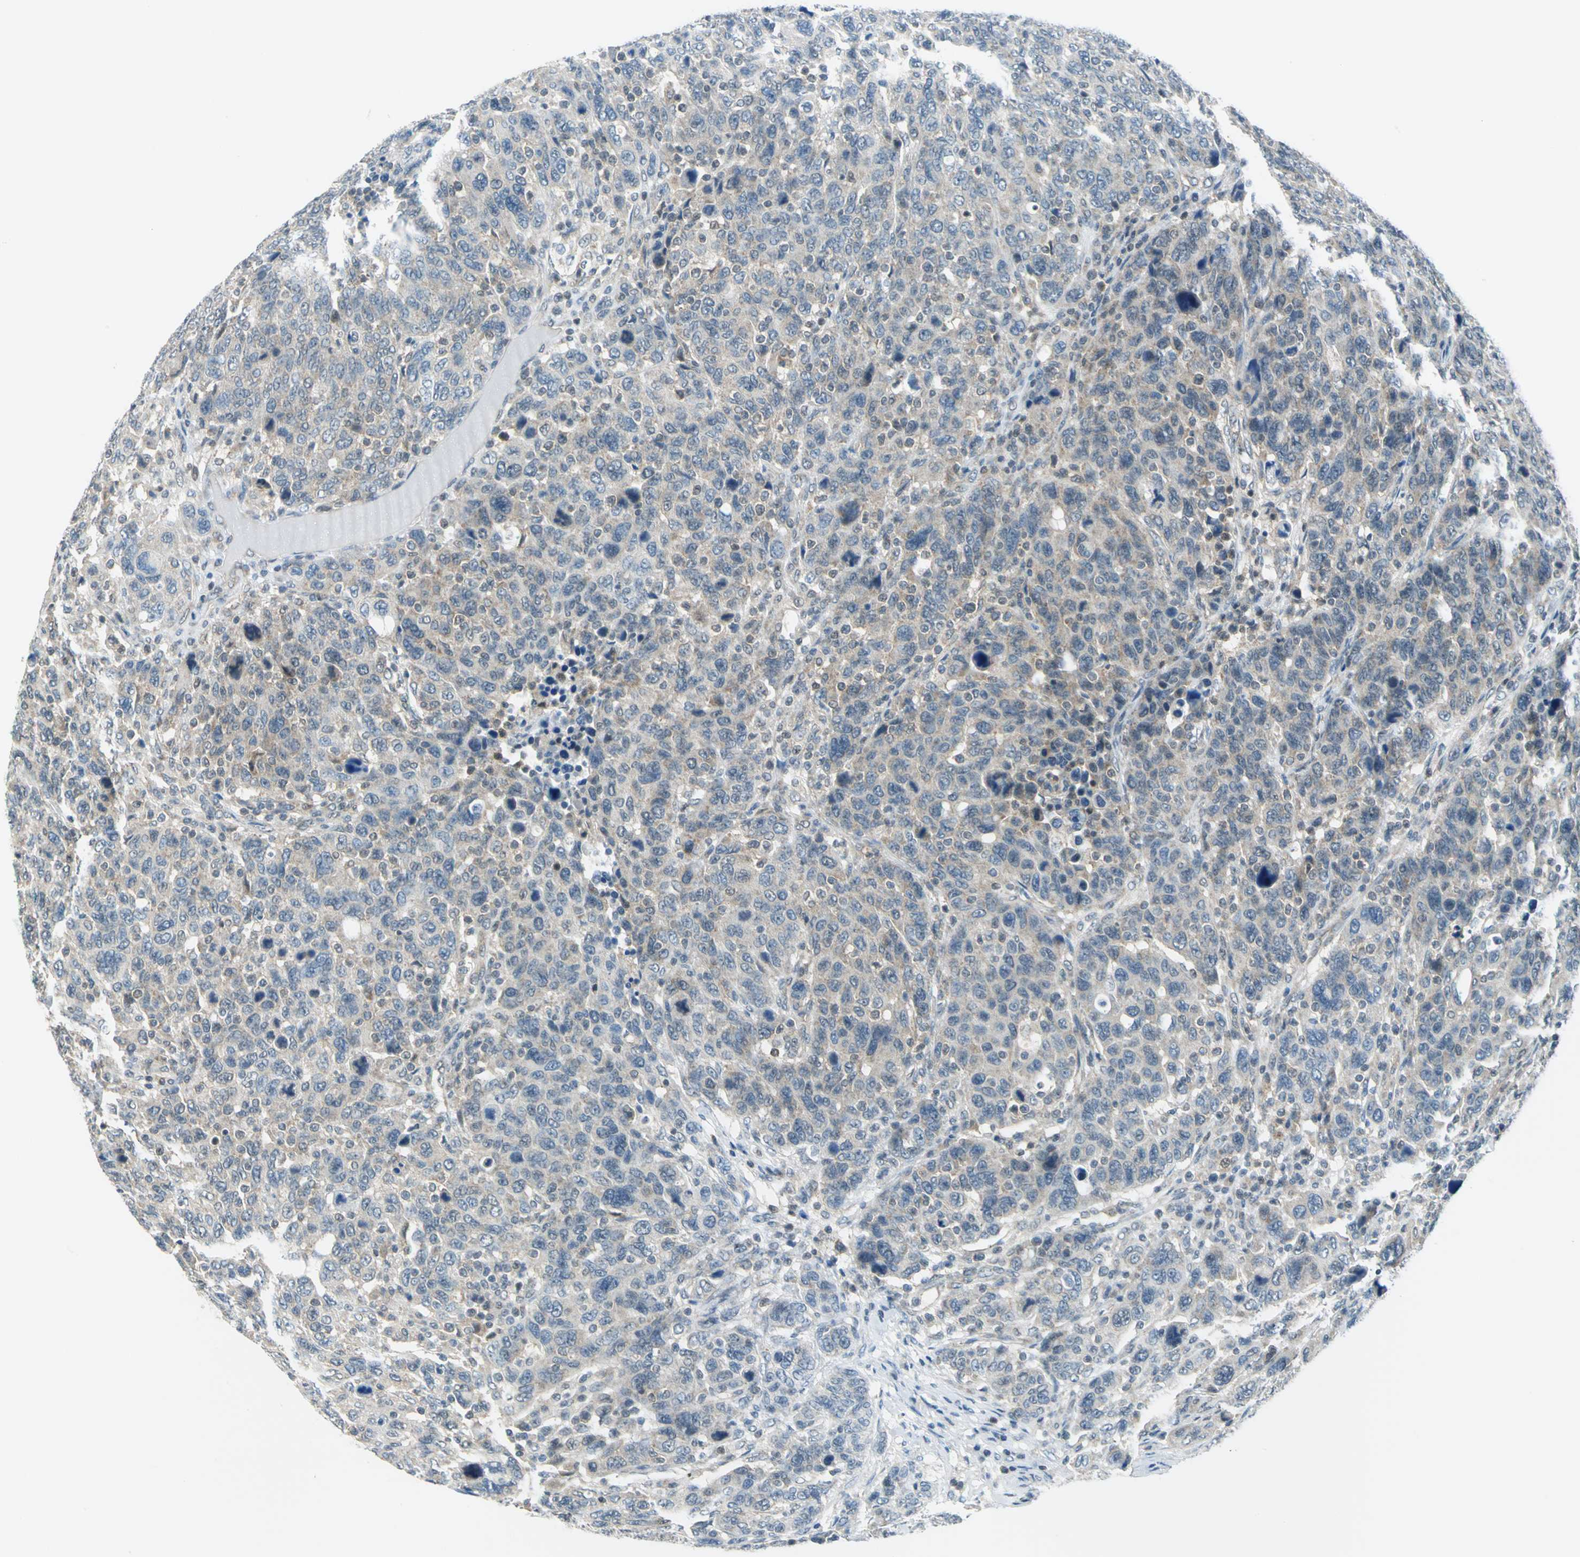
{"staining": {"intensity": "weak", "quantity": "25%-75%", "location": "cytoplasmic/membranous"}, "tissue": "breast cancer", "cell_type": "Tumor cells", "image_type": "cancer", "snomed": [{"axis": "morphology", "description": "Duct carcinoma"}, {"axis": "topography", "description": "Breast"}], "caption": "The immunohistochemical stain shows weak cytoplasmic/membranous expression in tumor cells of breast intraductal carcinoma tissue.", "gene": "PIN1", "patient": {"sex": "female", "age": 37}}